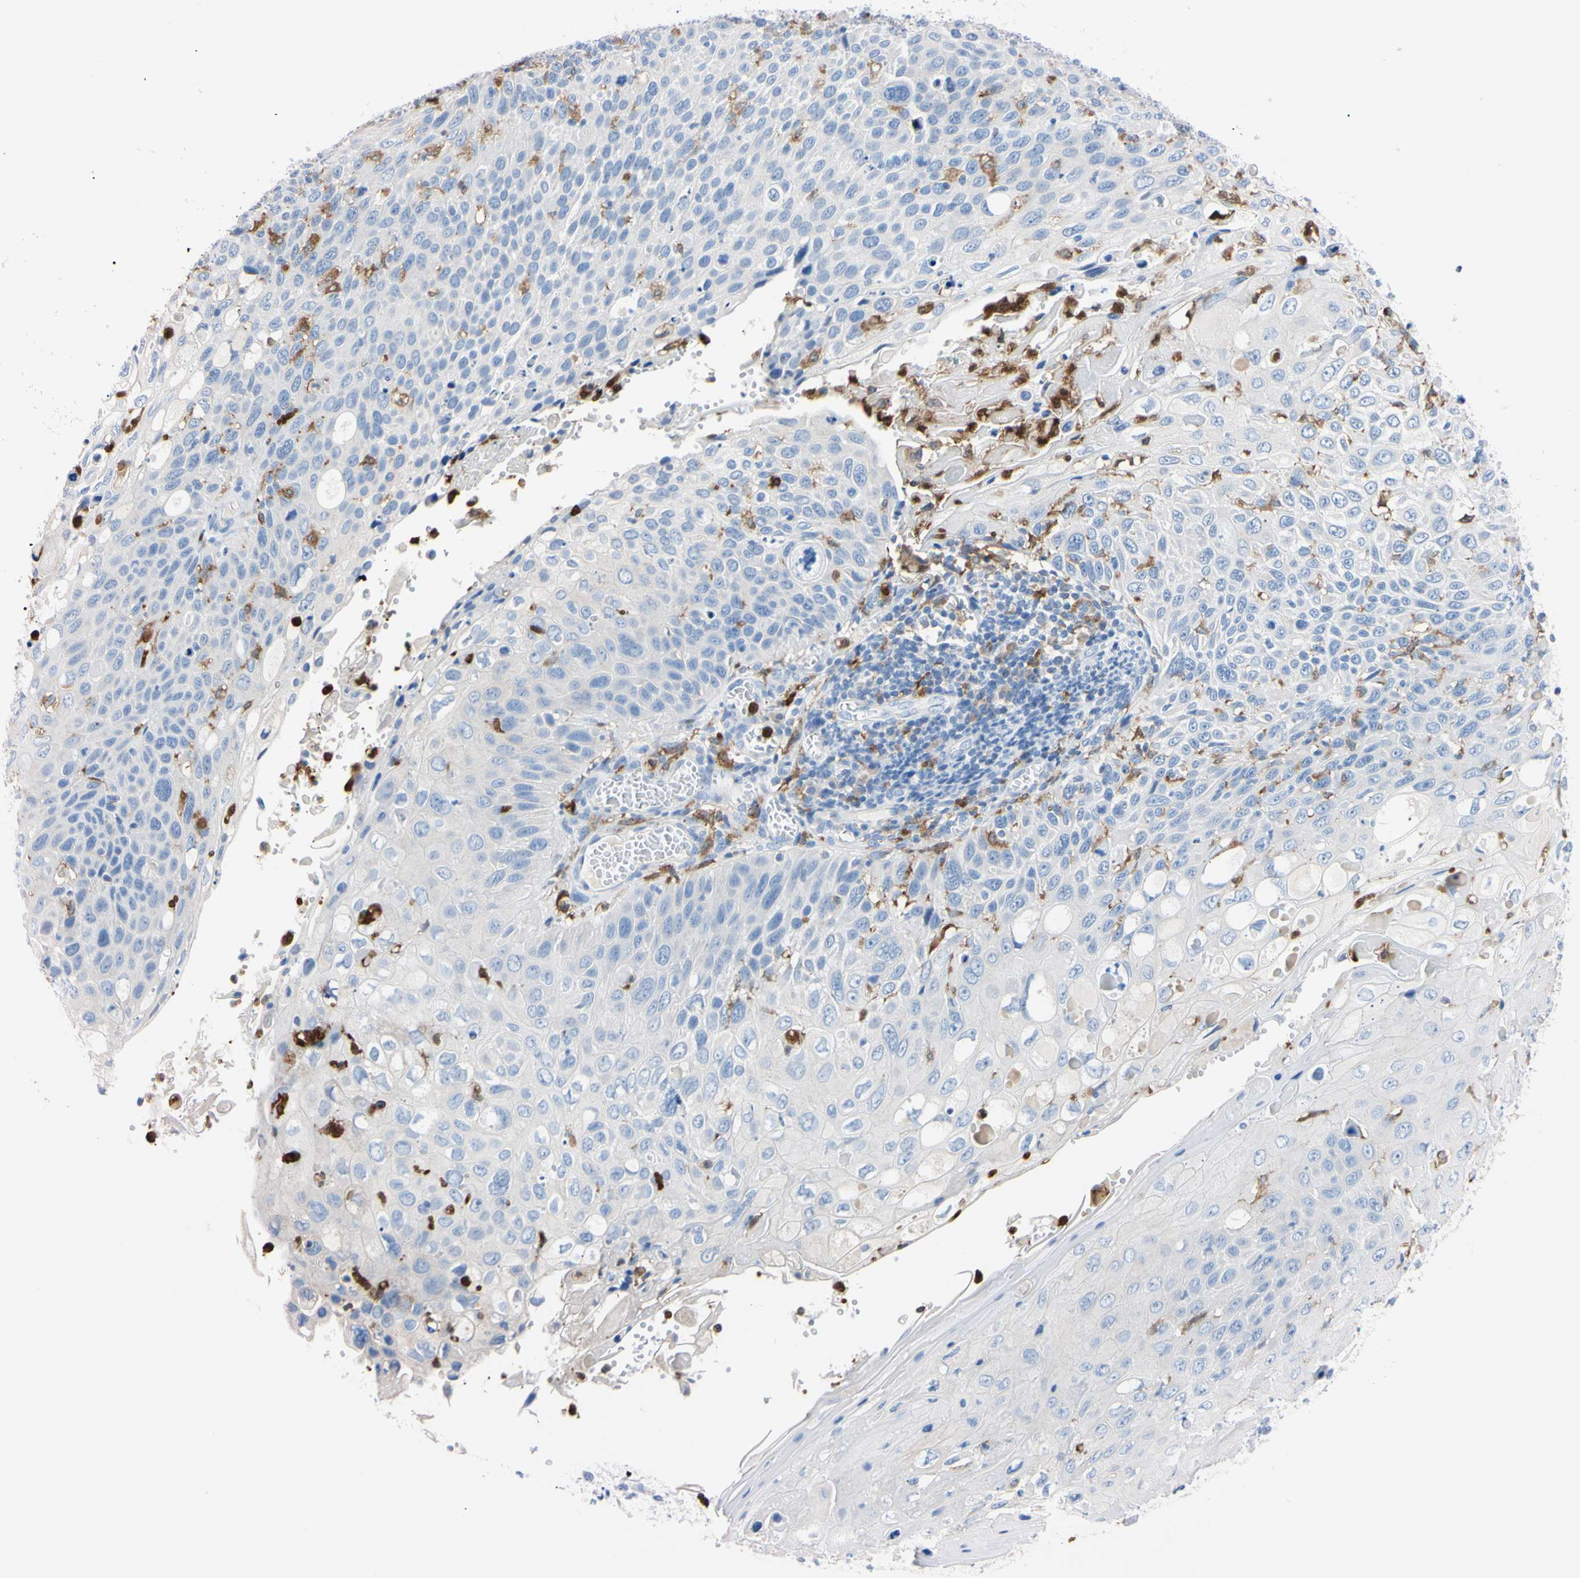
{"staining": {"intensity": "negative", "quantity": "none", "location": "none"}, "tissue": "cervical cancer", "cell_type": "Tumor cells", "image_type": "cancer", "snomed": [{"axis": "morphology", "description": "Squamous cell carcinoma, NOS"}, {"axis": "topography", "description": "Cervix"}], "caption": "Immunohistochemistry (IHC) of human cervical cancer (squamous cell carcinoma) demonstrates no expression in tumor cells.", "gene": "NCF4", "patient": {"sex": "female", "age": 70}}